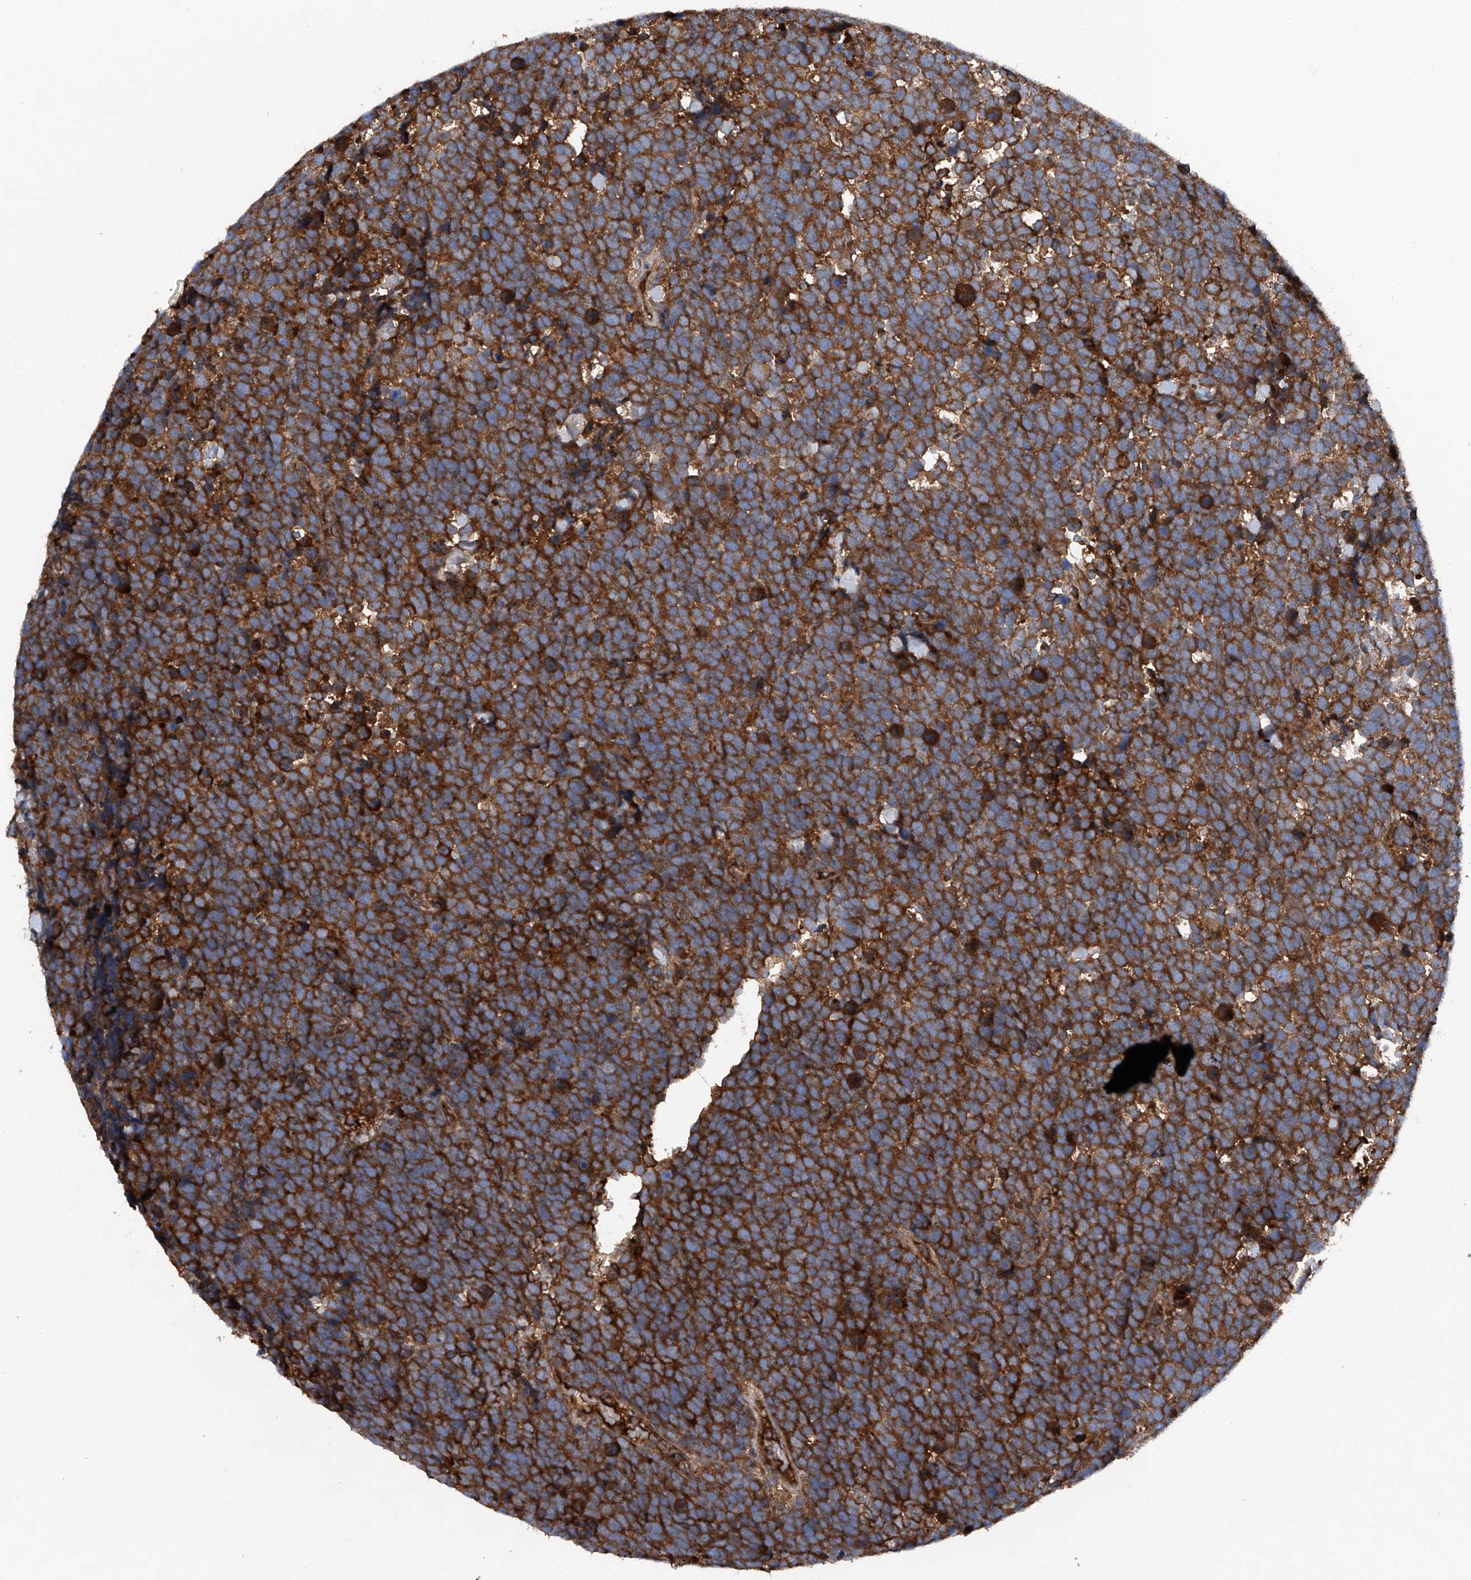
{"staining": {"intensity": "strong", "quantity": ">75%", "location": "cytoplasmic/membranous"}, "tissue": "urothelial cancer", "cell_type": "Tumor cells", "image_type": "cancer", "snomed": [{"axis": "morphology", "description": "Urothelial carcinoma, High grade"}, {"axis": "topography", "description": "Urinary bladder"}], "caption": "A high-resolution photomicrograph shows immunohistochemistry staining of urothelial cancer, which displays strong cytoplasmic/membranous staining in about >75% of tumor cells.", "gene": "ASCC3", "patient": {"sex": "female", "age": 82}}